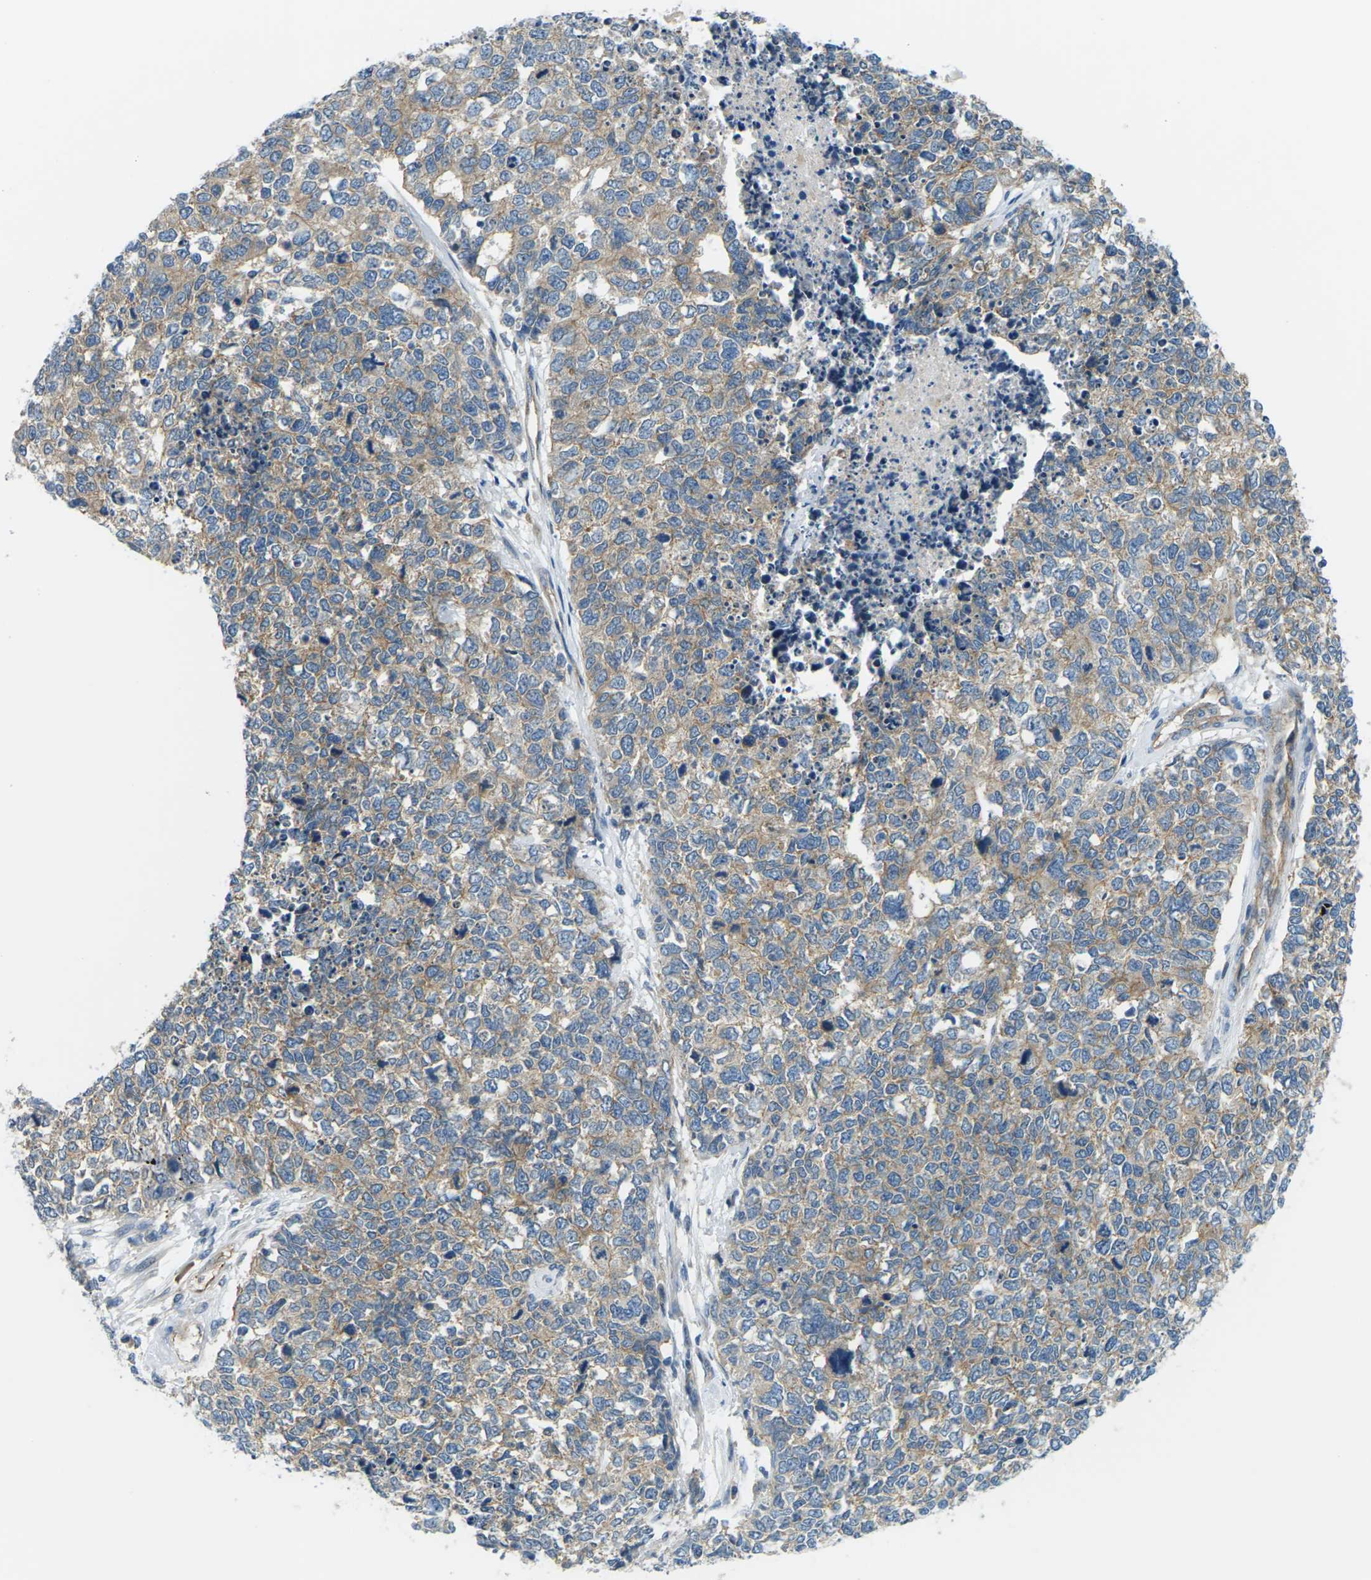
{"staining": {"intensity": "weak", "quantity": ">75%", "location": "cytoplasmic/membranous"}, "tissue": "cervical cancer", "cell_type": "Tumor cells", "image_type": "cancer", "snomed": [{"axis": "morphology", "description": "Squamous cell carcinoma, NOS"}, {"axis": "topography", "description": "Cervix"}], "caption": "Protein expression analysis of cervical cancer (squamous cell carcinoma) reveals weak cytoplasmic/membranous staining in about >75% of tumor cells. The staining was performed using DAB, with brown indicating positive protein expression. Nuclei are stained blue with hematoxylin.", "gene": "SLC13A3", "patient": {"sex": "female", "age": 63}}